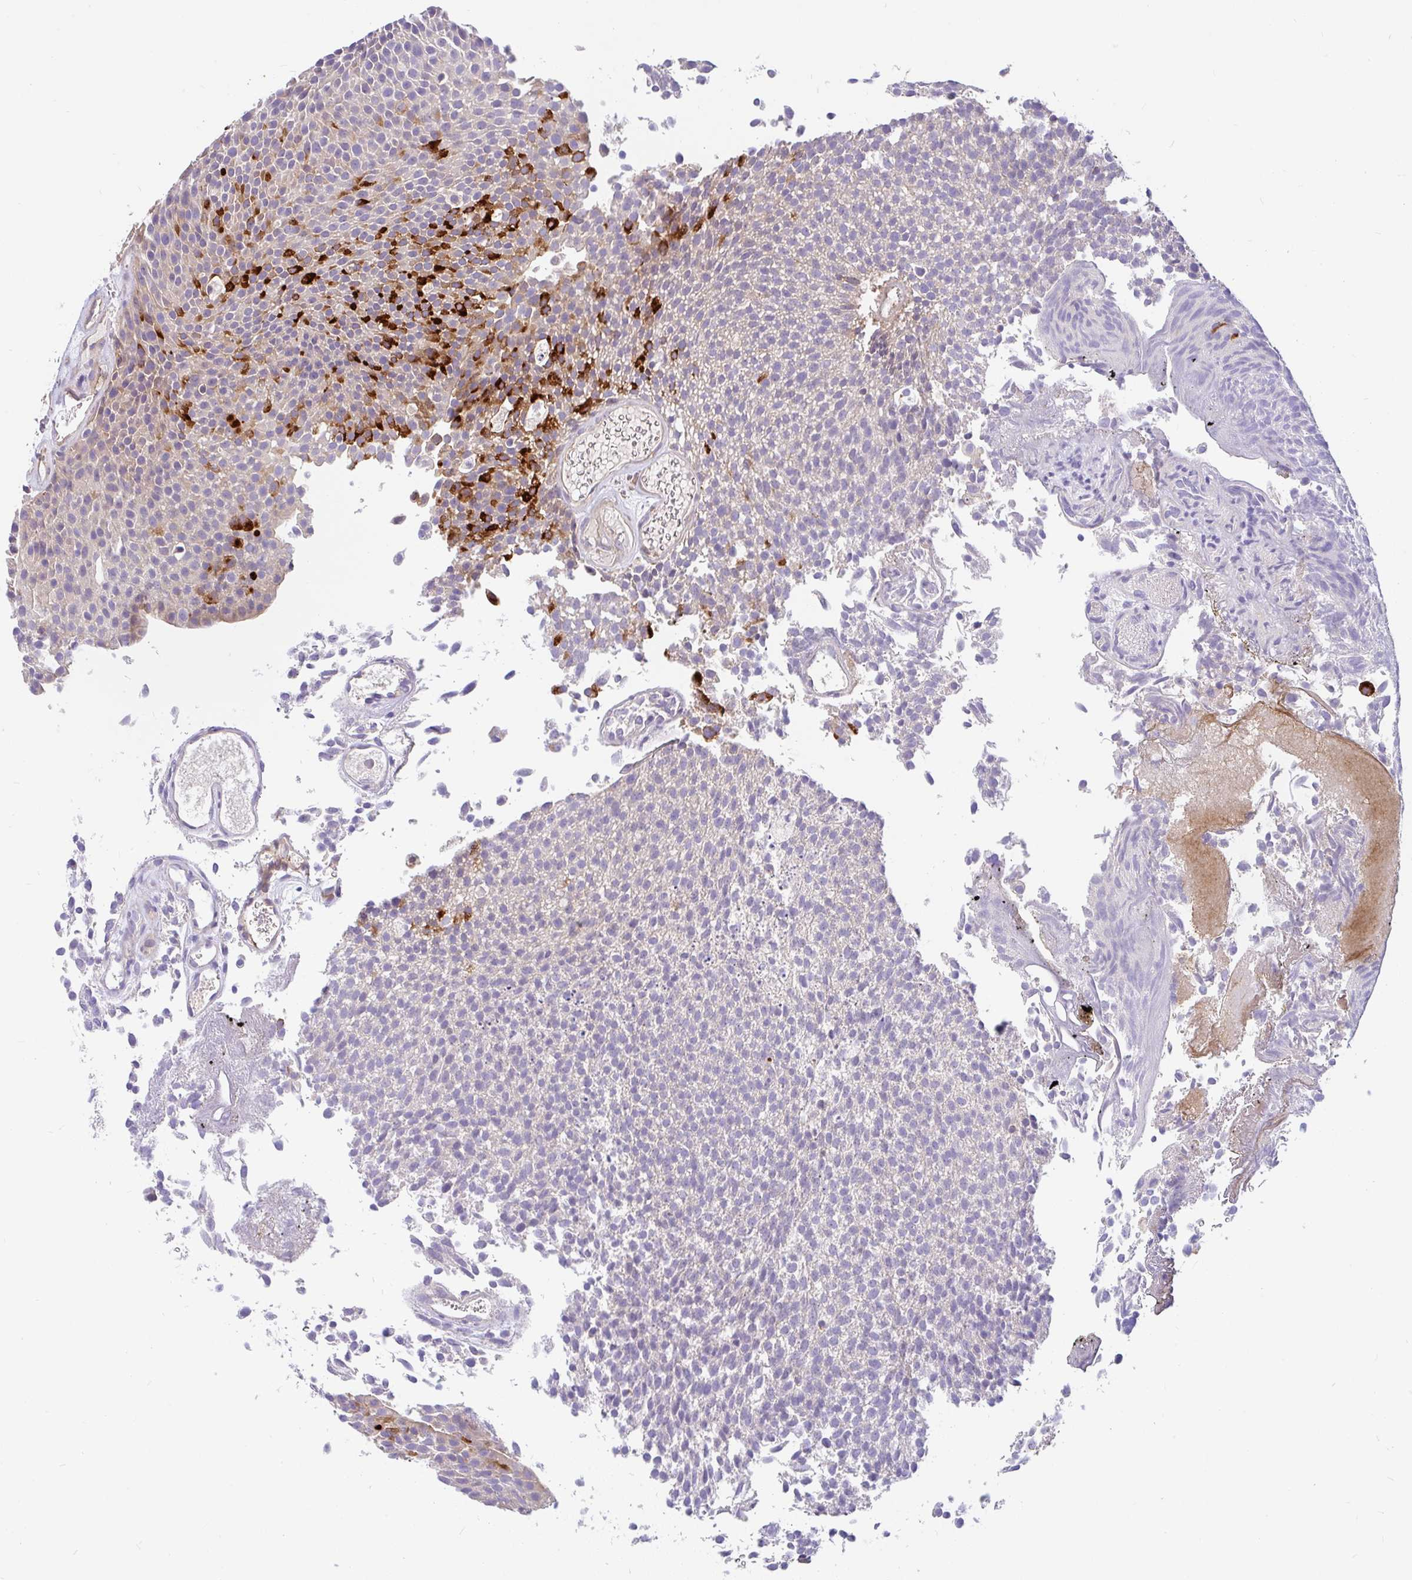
{"staining": {"intensity": "strong", "quantity": "<25%", "location": "cytoplasmic/membranous"}, "tissue": "urothelial cancer", "cell_type": "Tumor cells", "image_type": "cancer", "snomed": [{"axis": "morphology", "description": "Urothelial carcinoma, Low grade"}, {"axis": "topography", "description": "Urinary bladder"}], "caption": "Immunohistochemistry micrograph of low-grade urothelial carcinoma stained for a protein (brown), which shows medium levels of strong cytoplasmic/membranous expression in about <25% of tumor cells.", "gene": "LRRC26", "patient": {"sex": "female", "age": 79}}